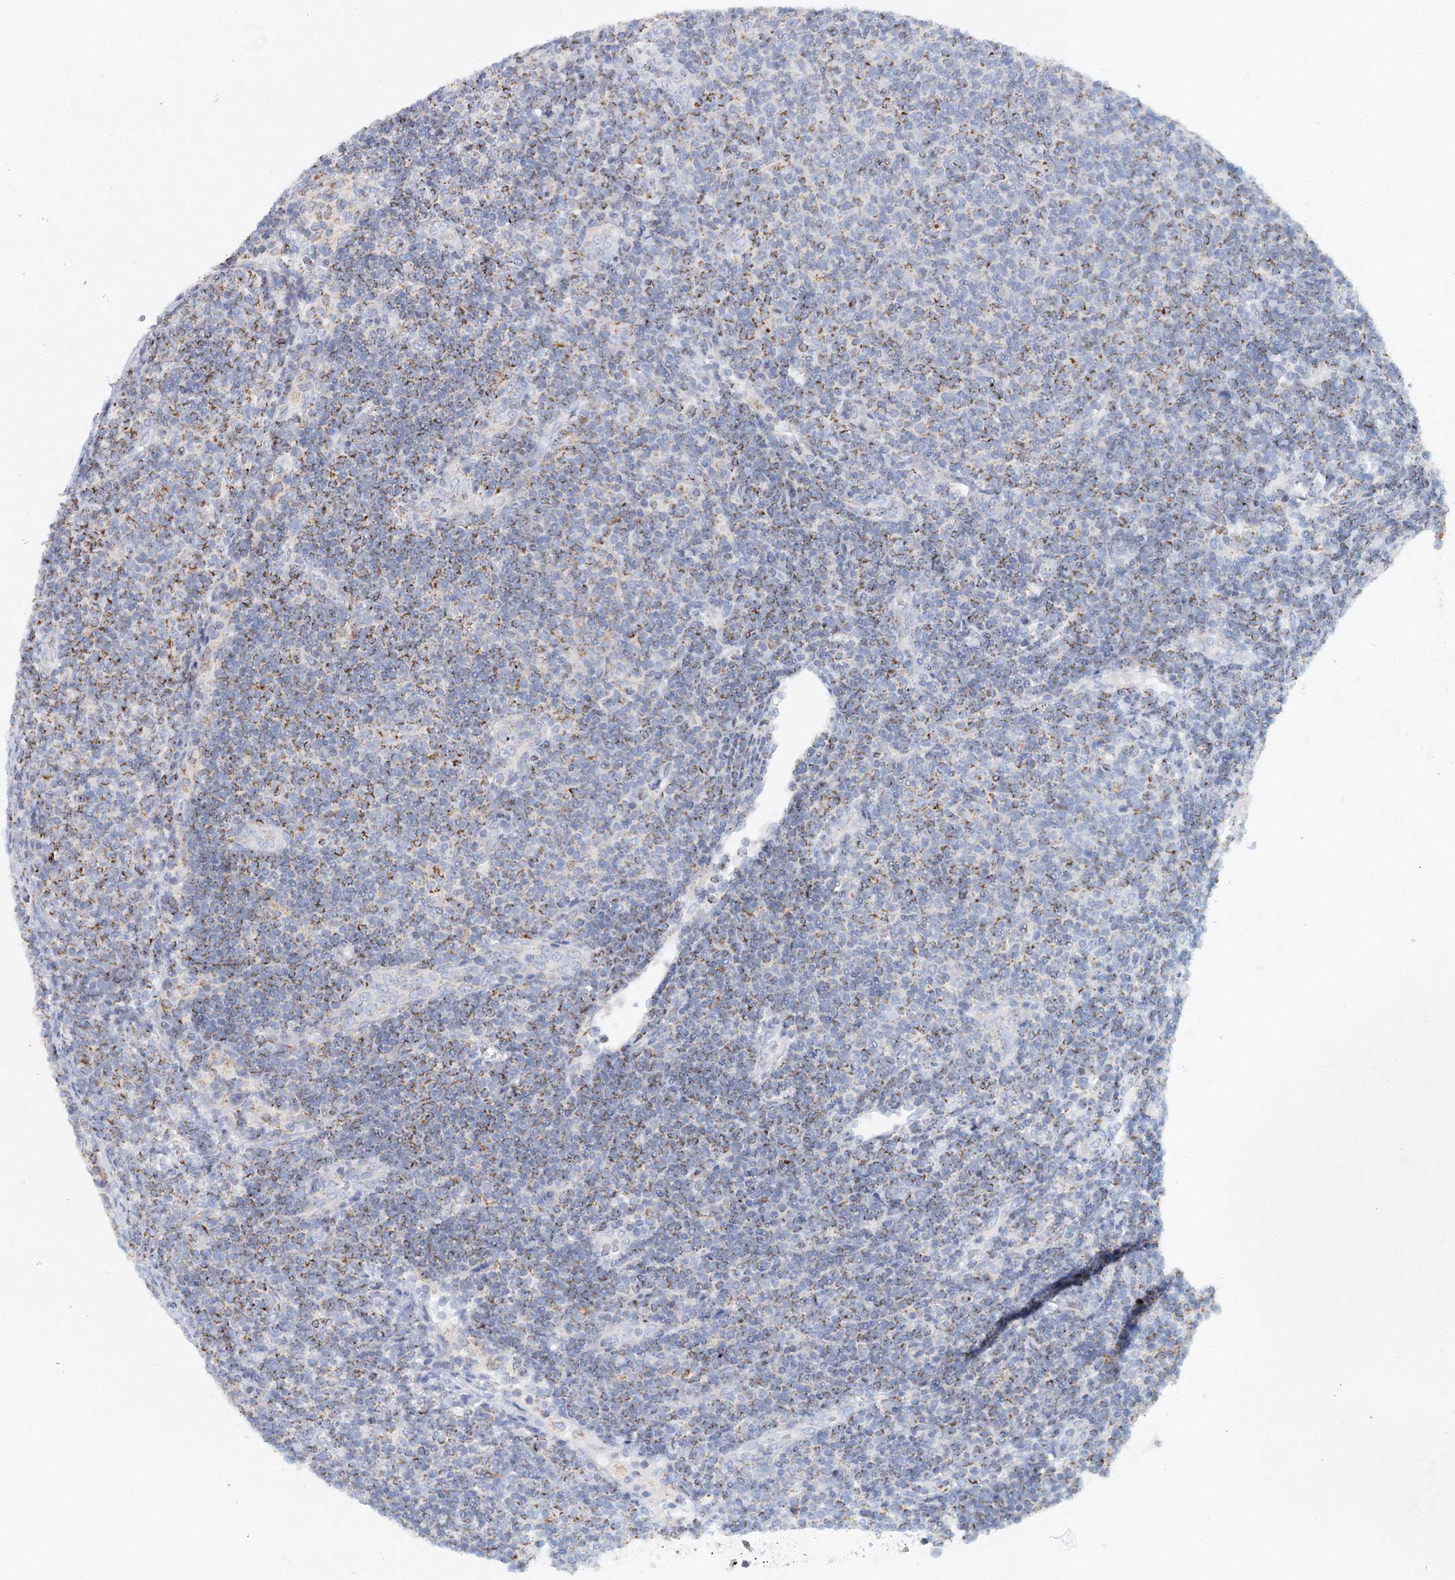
{"staining": {"intensity": "weak", "quantity": "25%-75%", "location": "cytoplasmic/membranous"}, "tissue": "lymphoma", "cell_type": "Tumor cells", "image_type": "cancer", "snomed": [{"axis": "morphology", "description": "Malignant lymphoma, non-Hodgkin's type, Low grade"}, {"axis": "topography", "description": "Lymph node"}], "caption": "DAB immunohistochemical staining of low-grade malignant lymphoma, non-Hodgkin's type shows weak cytoplasmic/membranous protein expression in about 25%-75% of tumor cells.", "gene": "XPO6", "patient": {"sex": "male", "age": 66}}